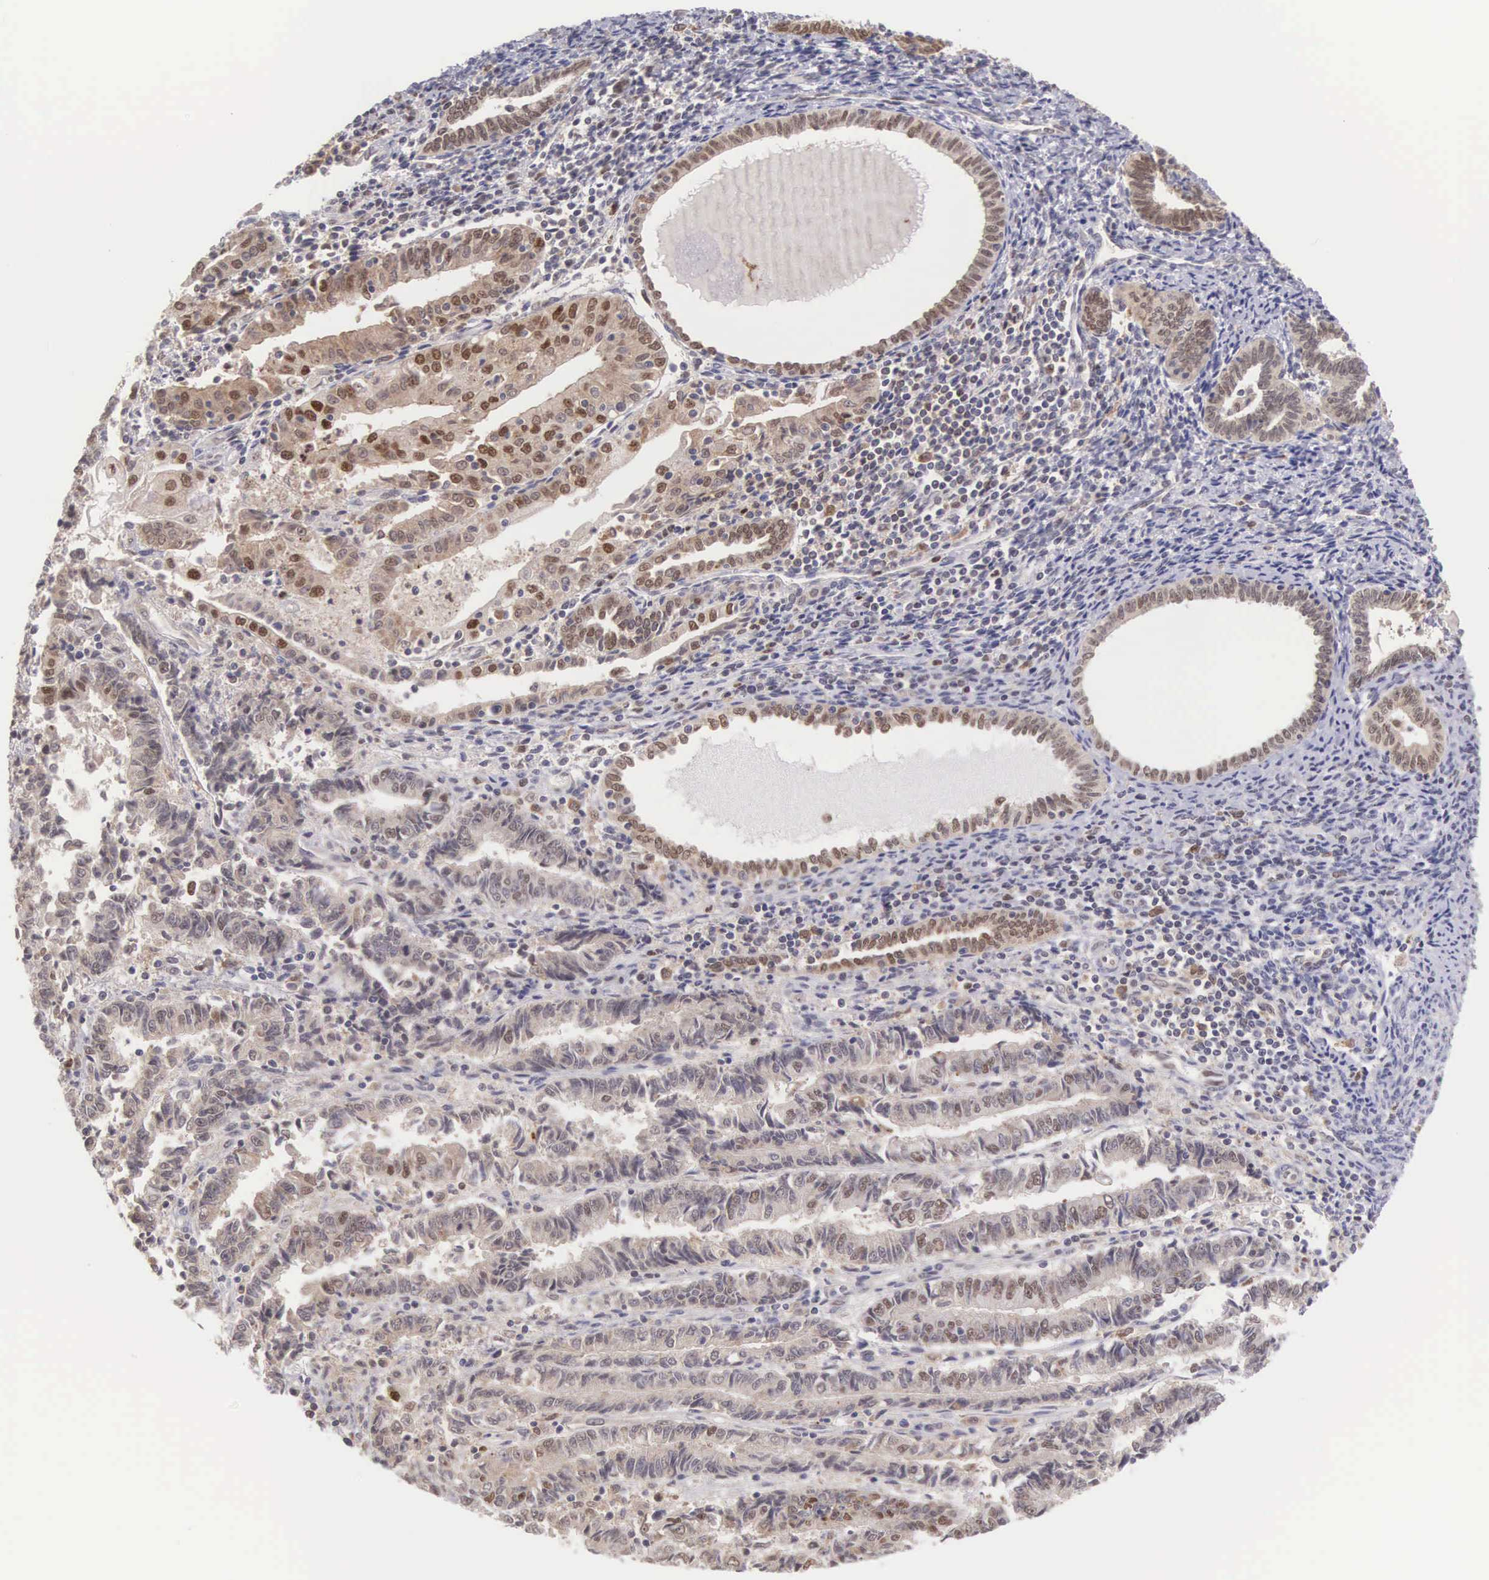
{"staining": {"intensity": "weak", "quantity": "<25%", "location": "nuclear"}, "tissue": "endometrial cancer", "cell_type": "Tumor cells", "image_type": "cancer", "snomed": [{"axis": "morphology", "description": "Adenocarcinoma, NOS"}, {"axis": "topography", "description": "Endometrium"}], "caption": "DAB immunohistochemical staining of human endometrial adenocarcinoma exhibits no significant staining in tumor cells.", "gene": "GRK3", "patient": {"sex": "female", "age": 75}}